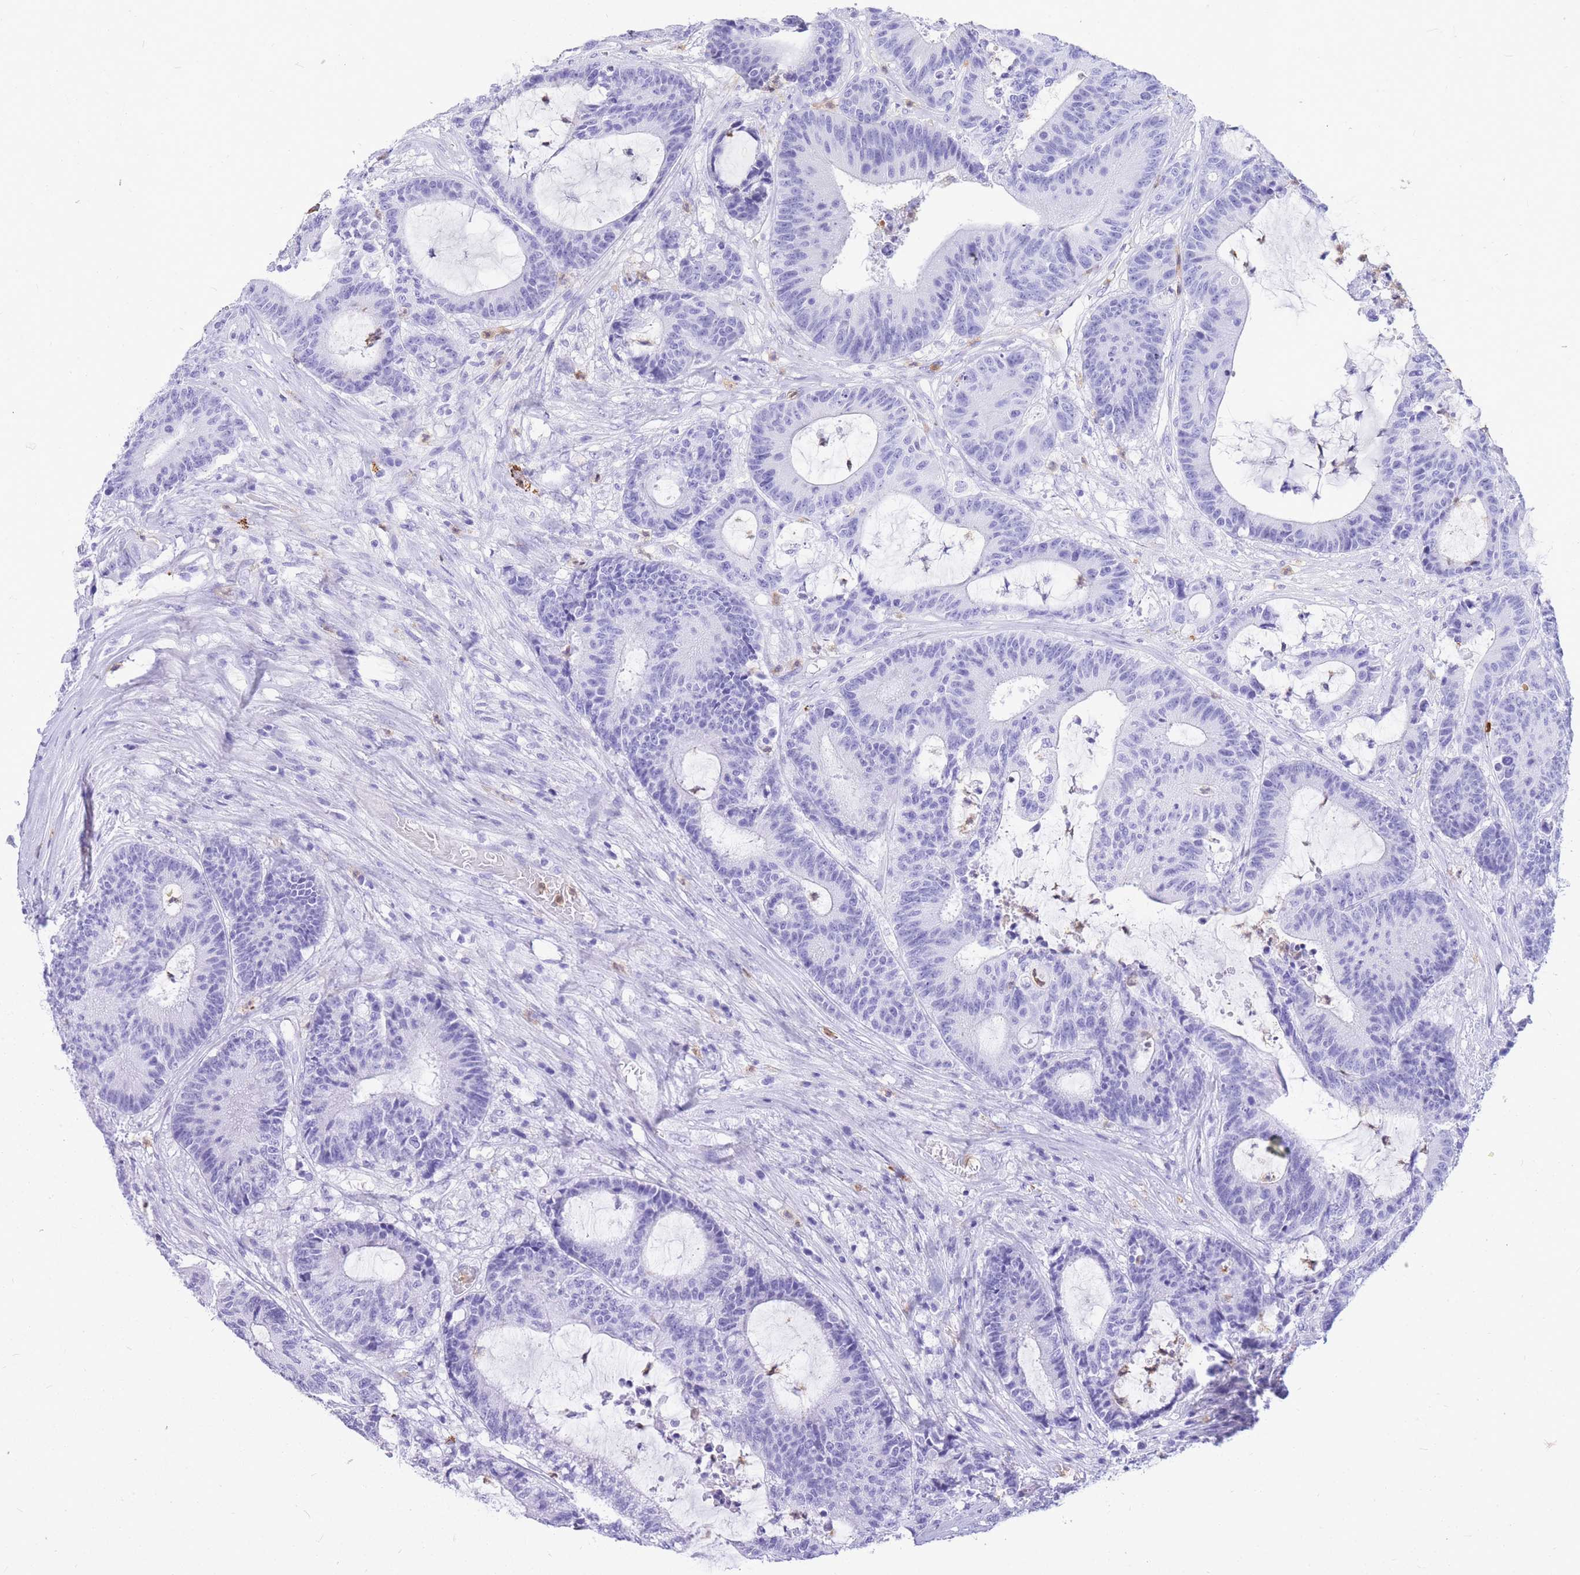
{"staining": {"intensity": "negative", "quantity": "none", "location": "none"}, "tissue": "colorectal cancer", "cell_type": "Tumor cells", "image_type": "cancer", "snomed": [{"axis": "morphology", "description": "Adenocarcinoma, NOS"}, {"axis": "topography", "description": "Colon"}], "caption": "Human colorectal adenocarcinoma stained for a protein using immunohistochemistry exhibits no staining in tumor cells.", "gene": "HERC1", "patient": {"sex": "female", "age": 84}}